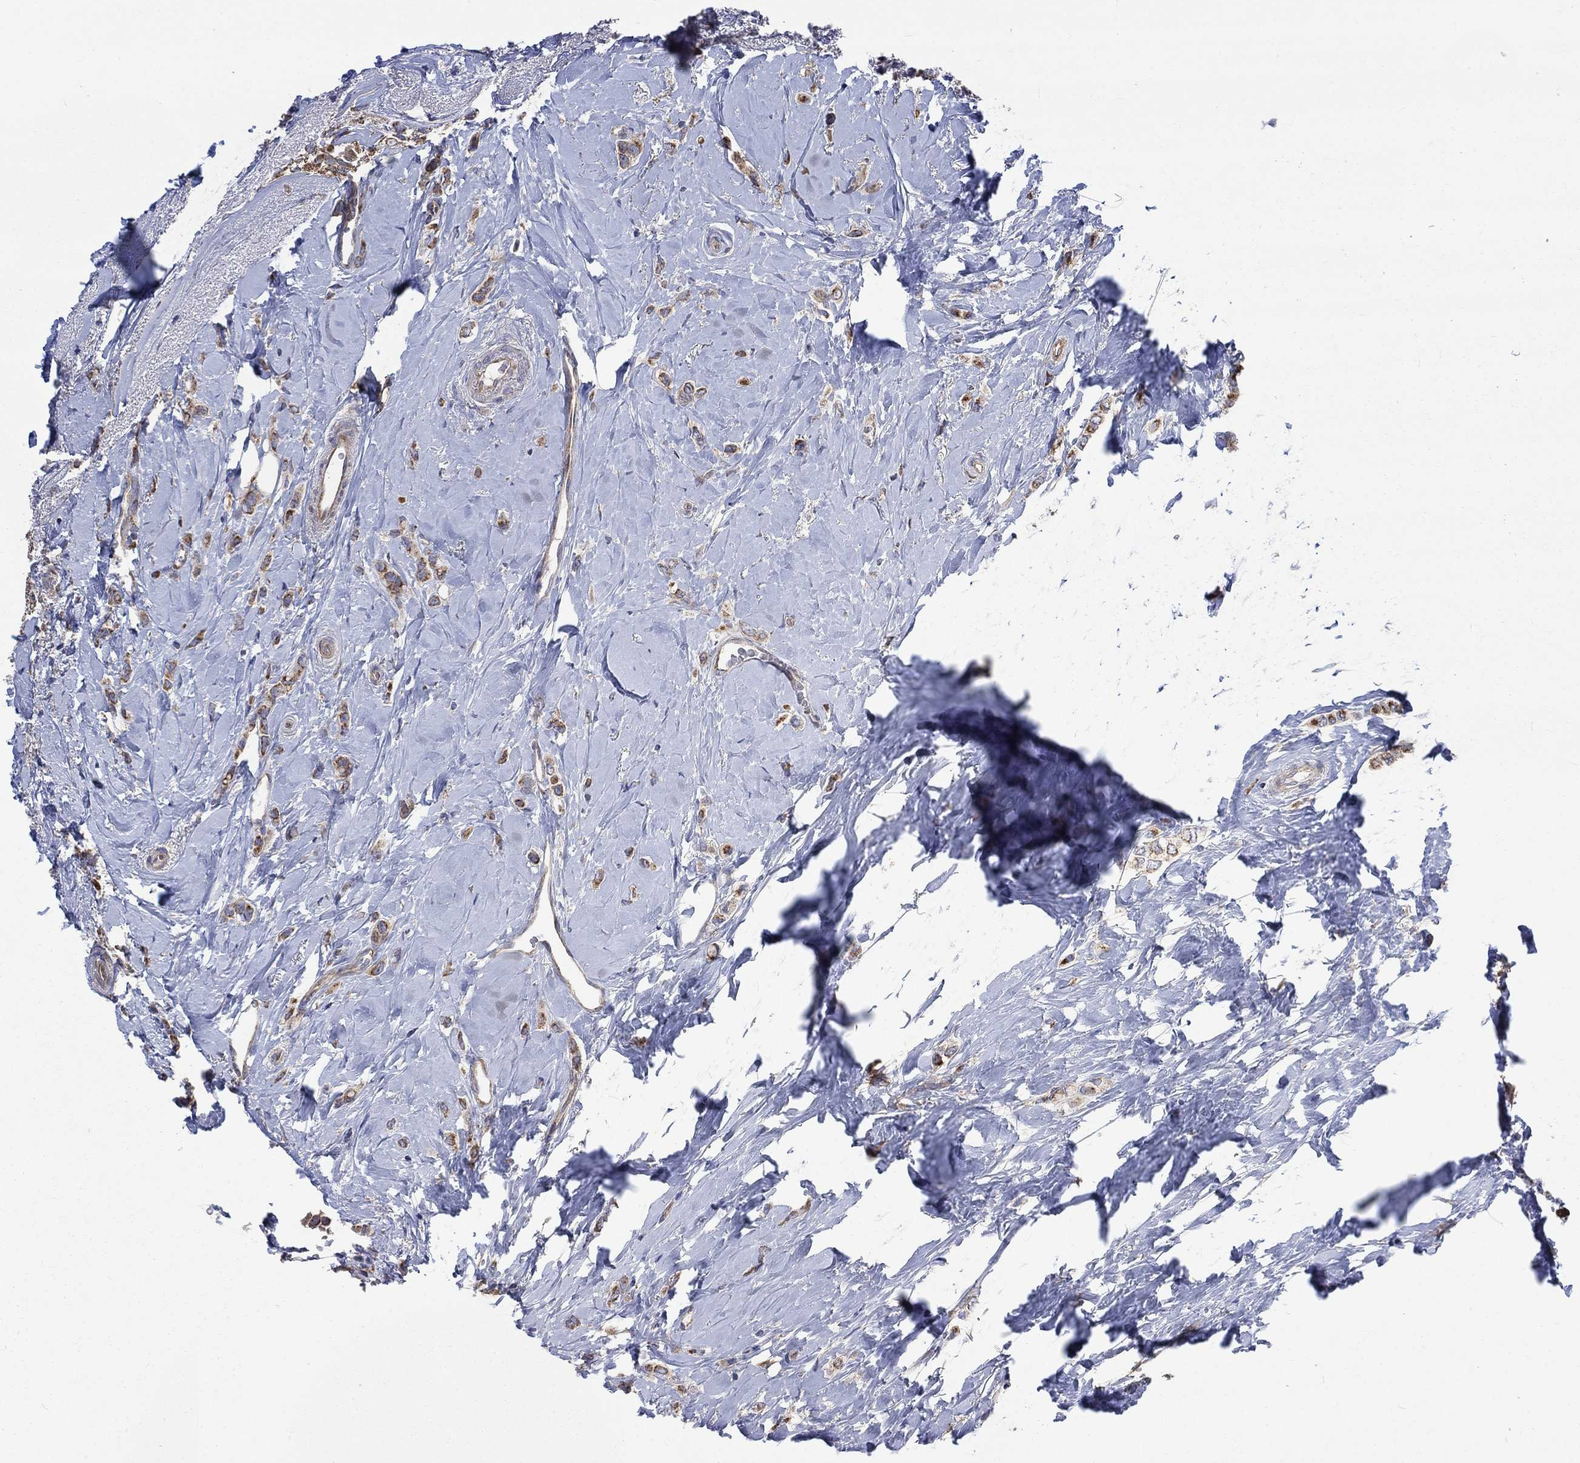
{"staining": {"intensity": "moderate", "quantity": ">75%", "location": "cytoplasmic/membranous"}, "tissue": "breast cancer", "cell_type": "Tumor cells", "image_type": "cancer", "snomed": [{"axis": "morphology", "description": "Lobular carcinoma"}, {"axis": "topography", "description": "Breast"}], "caption": "The photomicrograph reveals a brown stain indicating the presence of a protein in the cytoplasmic/membranous of tumor cells in lobular carcinoma (breast).", "gene": "RPLP0", "patient": {"sex": "female", "age": 66}}